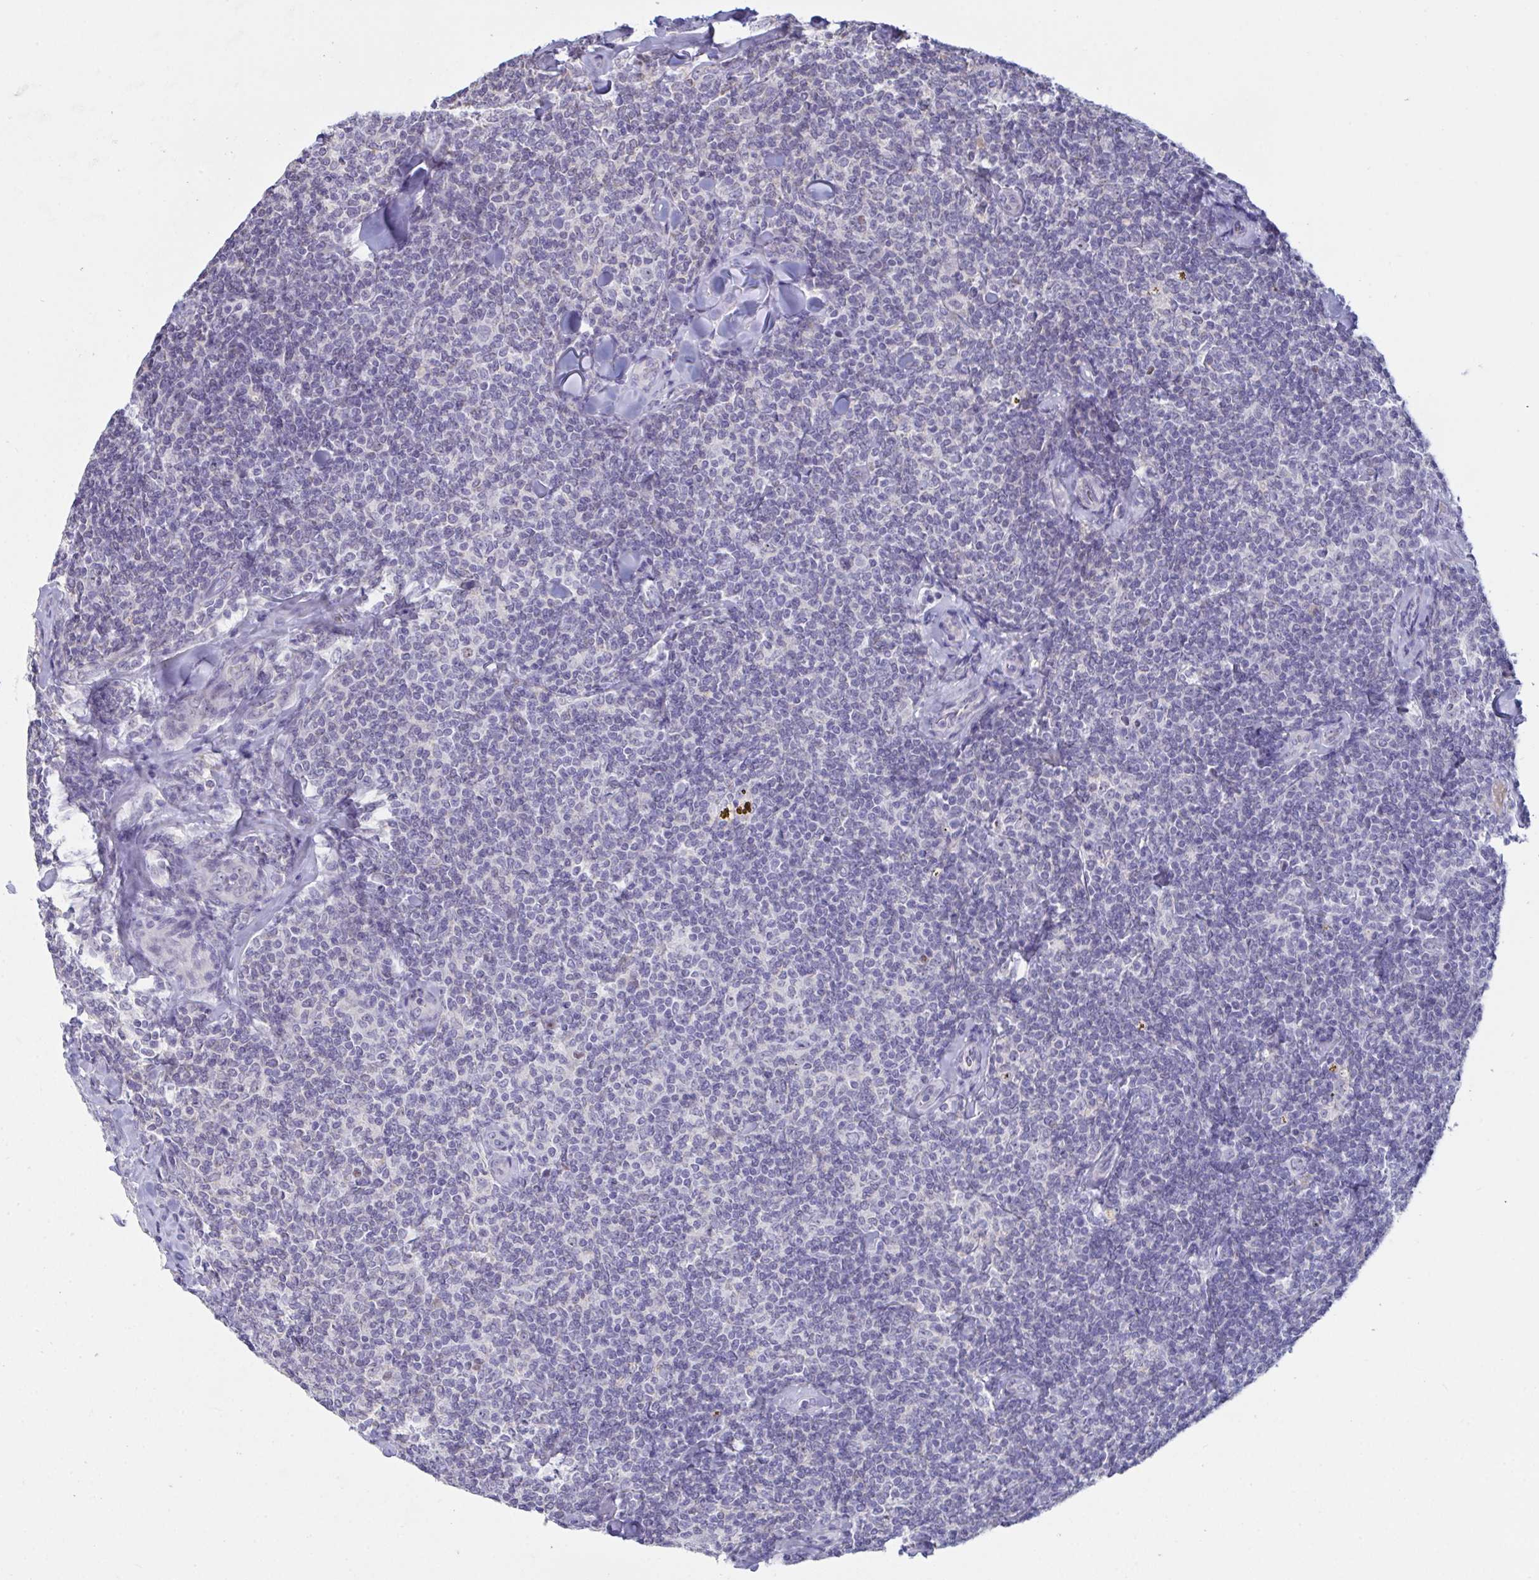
{"staining": {"intensity": "negative", "quantity": "none", "location": "none"}, "tissue": "lymphoma", "cell_type": "Tumor cells", "image_type": "cancer", "snomed": [{"axis": "morphology", "description": "Malignant lymphoma, non-Hodgkin's type, Low grade"}, {"axis": "topography", "description": "Lymph node"}], "caption": "Immunohistochemistry micrograph of lymphoma stained for a protein (brown), which exhibits no staining in tumor cells. (DAB IHC with hematoxylin counter stain).", "gene": "MYC", "patient": {"sex": "female", "age": 56}}